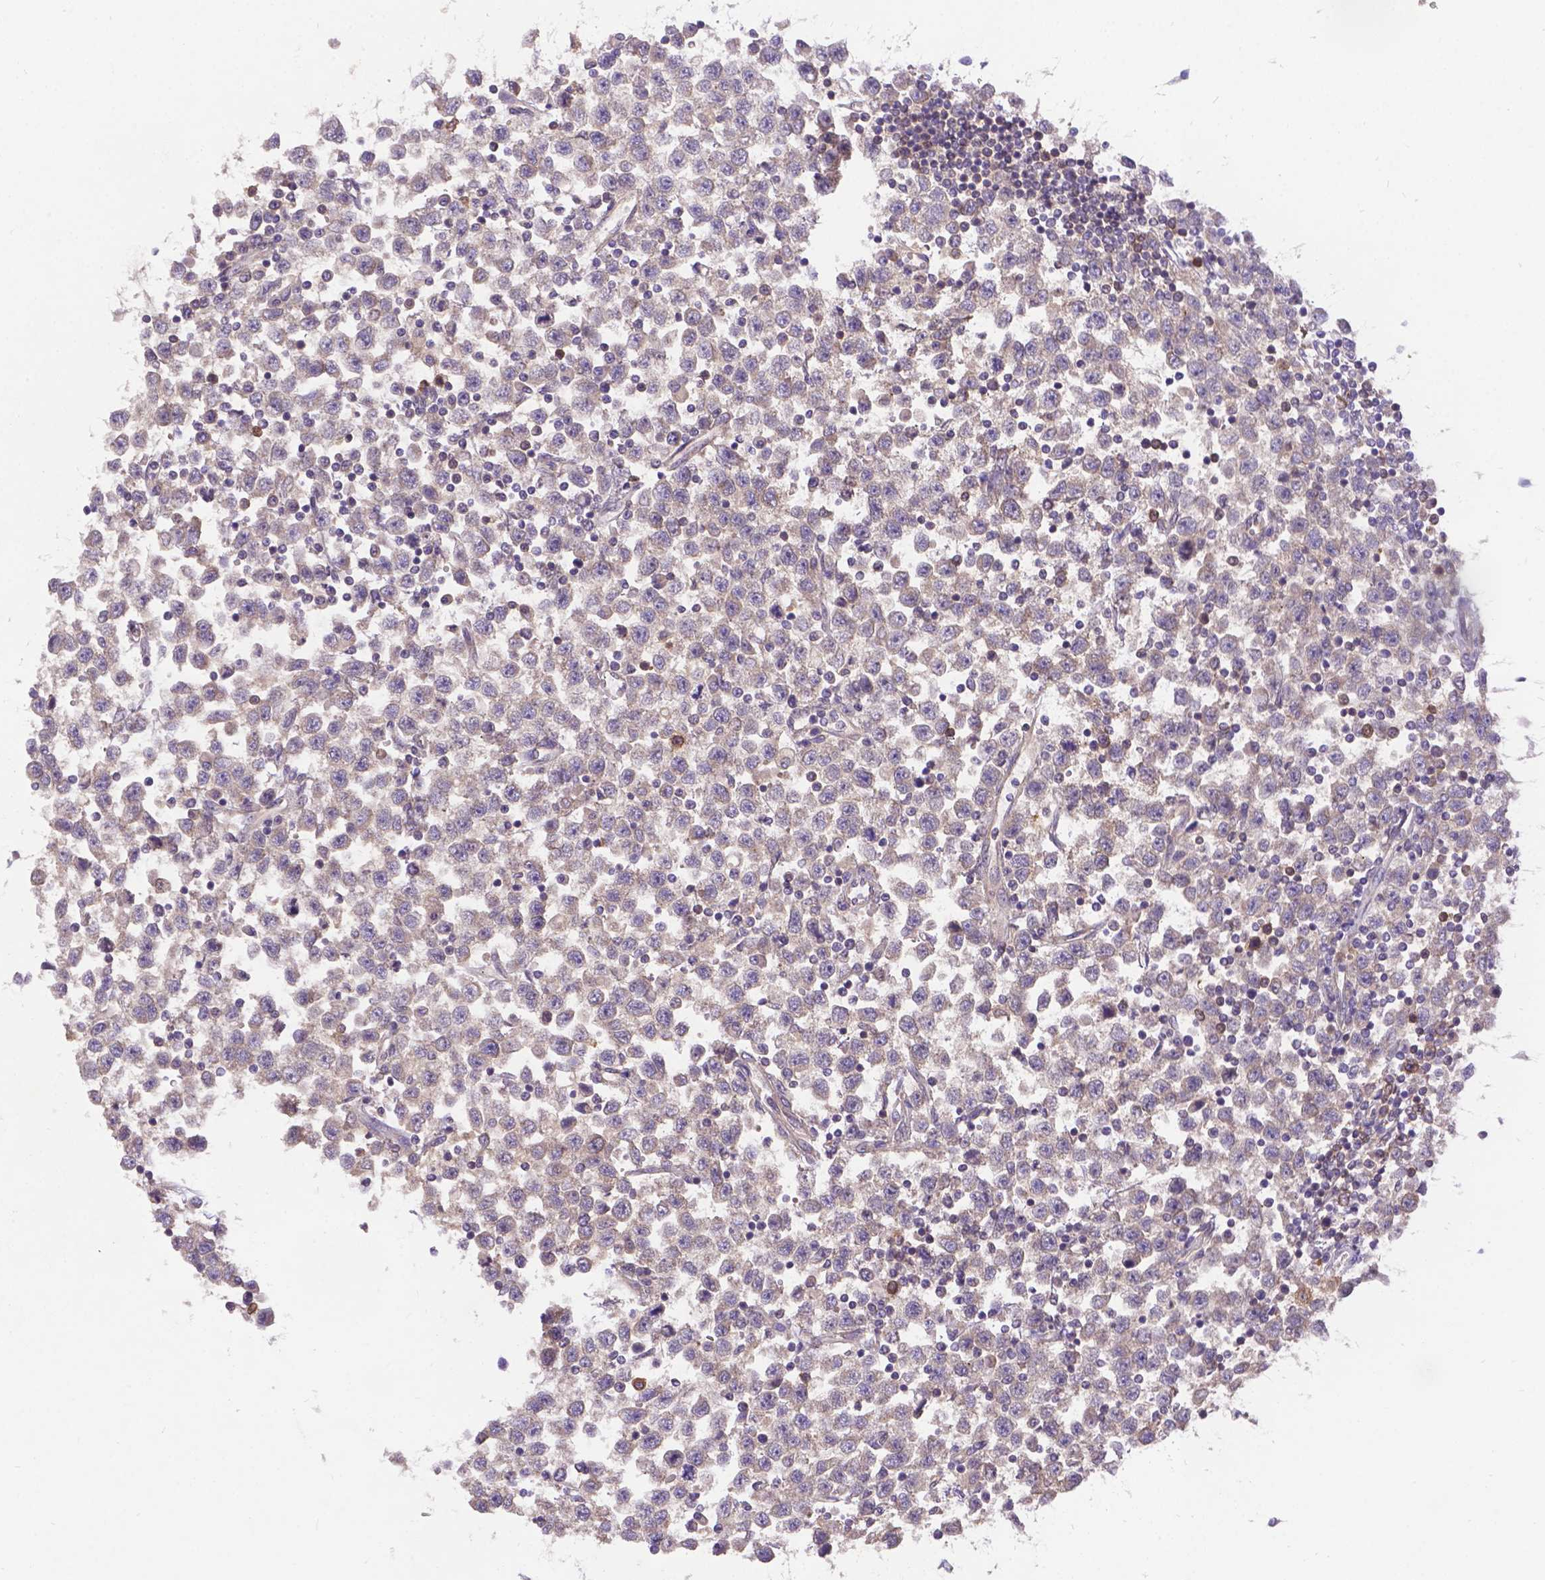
{"staining": {"intensity": "moderate", "quantity": "25%-75%", "location": "cytoplasmic/membranous"}, "tissue": "testis cancer", "cell_type": "Tumor cells", "image_type": "cancer", "snomed": [{"axis": "morphology", "description": "Seminoma, NOS"}, {"axis": "topography", "description": "Testis"}], "caption": "Immunohistochemistry (DAB) staining of testis seminoma reveals moderate cytoplasmic/membranous protein staining in approximately 25%-75% of tumor cells.", "gene": "DENND6A", "patient": {"sex": "male", "age": 34}}